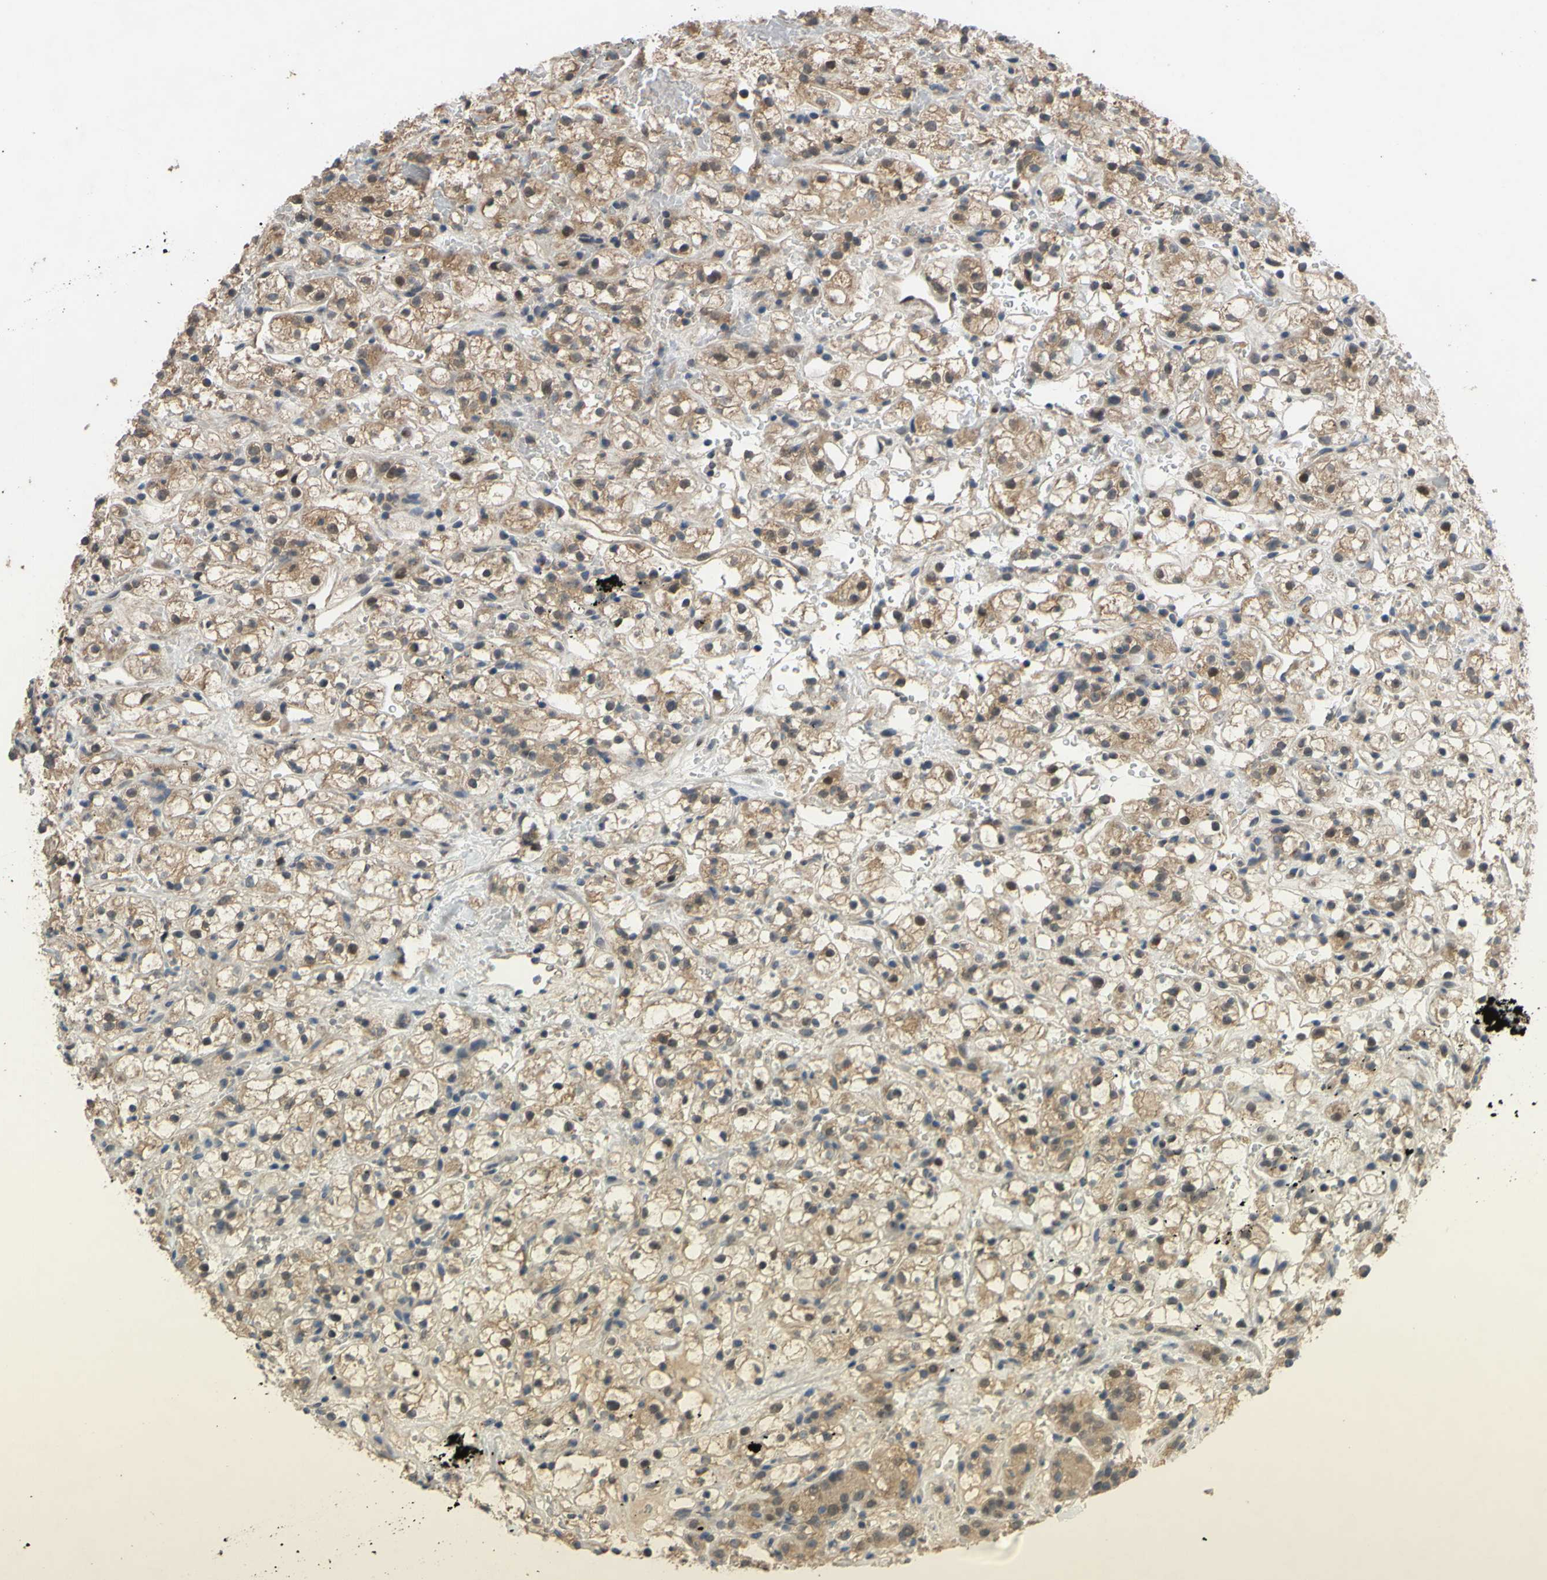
{"staining": {"intensity": "weak", "quantity": ">75%", "location": "cytoplasmic/membranous,nuclear"}, "tissue": "renal cancer", "cell_type": "Tumor cells", "image_type": "cancer", "snomed": [{"axis": "morphology", "description": "Adenocarcinoma, NOS"}, {"axis": "topography", "description": "Kidney"}], "caption": "DAB (3,3'-diaminobenzidine) immunohistochemical staining of human renal cancer shows weak cytoplasmic/membranous and nuclear protein positivity in about >75% of tumor cells.", "gene": "CD164", "patient": {"sex": "male", "age": 61}}